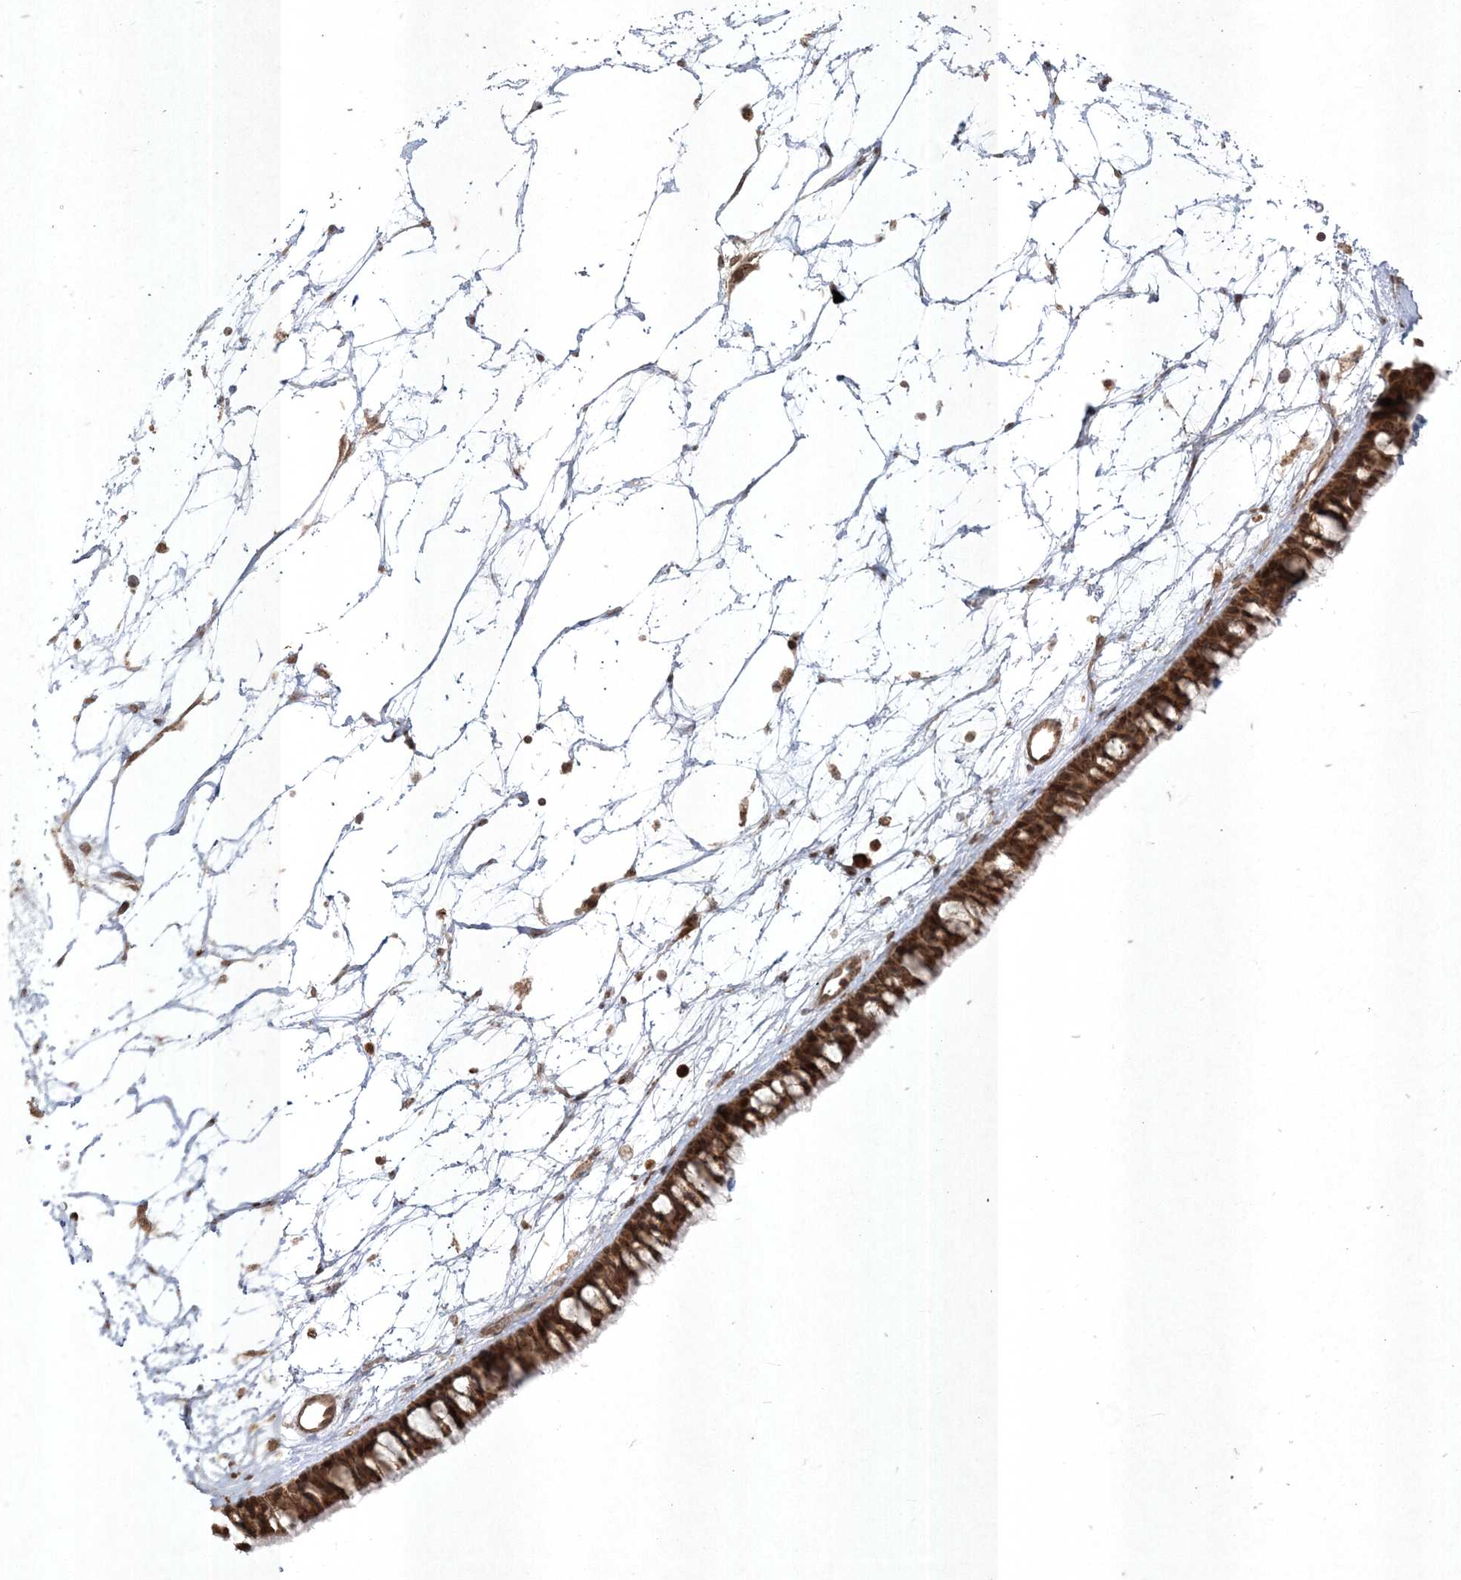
{"staining": {"intensity": "moderate", "quantity": ">75%", "location": "cytoplasmic/membranous,nuclear"}, "tissue": "nasopharynx", "cell_type": "Respiratory epithelial cells", "image_type": "normal", "snomed": [{"axis": "morphology", "description": "Normal tissue, NOS"}, {"axis": "topography", "description": "Nasopharynx"}], "caption": "A histopathology image showing moderate cytoplasmic/membranous,nuclear positivity in approximately >75% of respiratory epithelial cells in normal nasopharynx, as visualized by brown immunohistochemical staining.", "gene": "RRAS", "patient": {"sex": "male", "age": 64}}